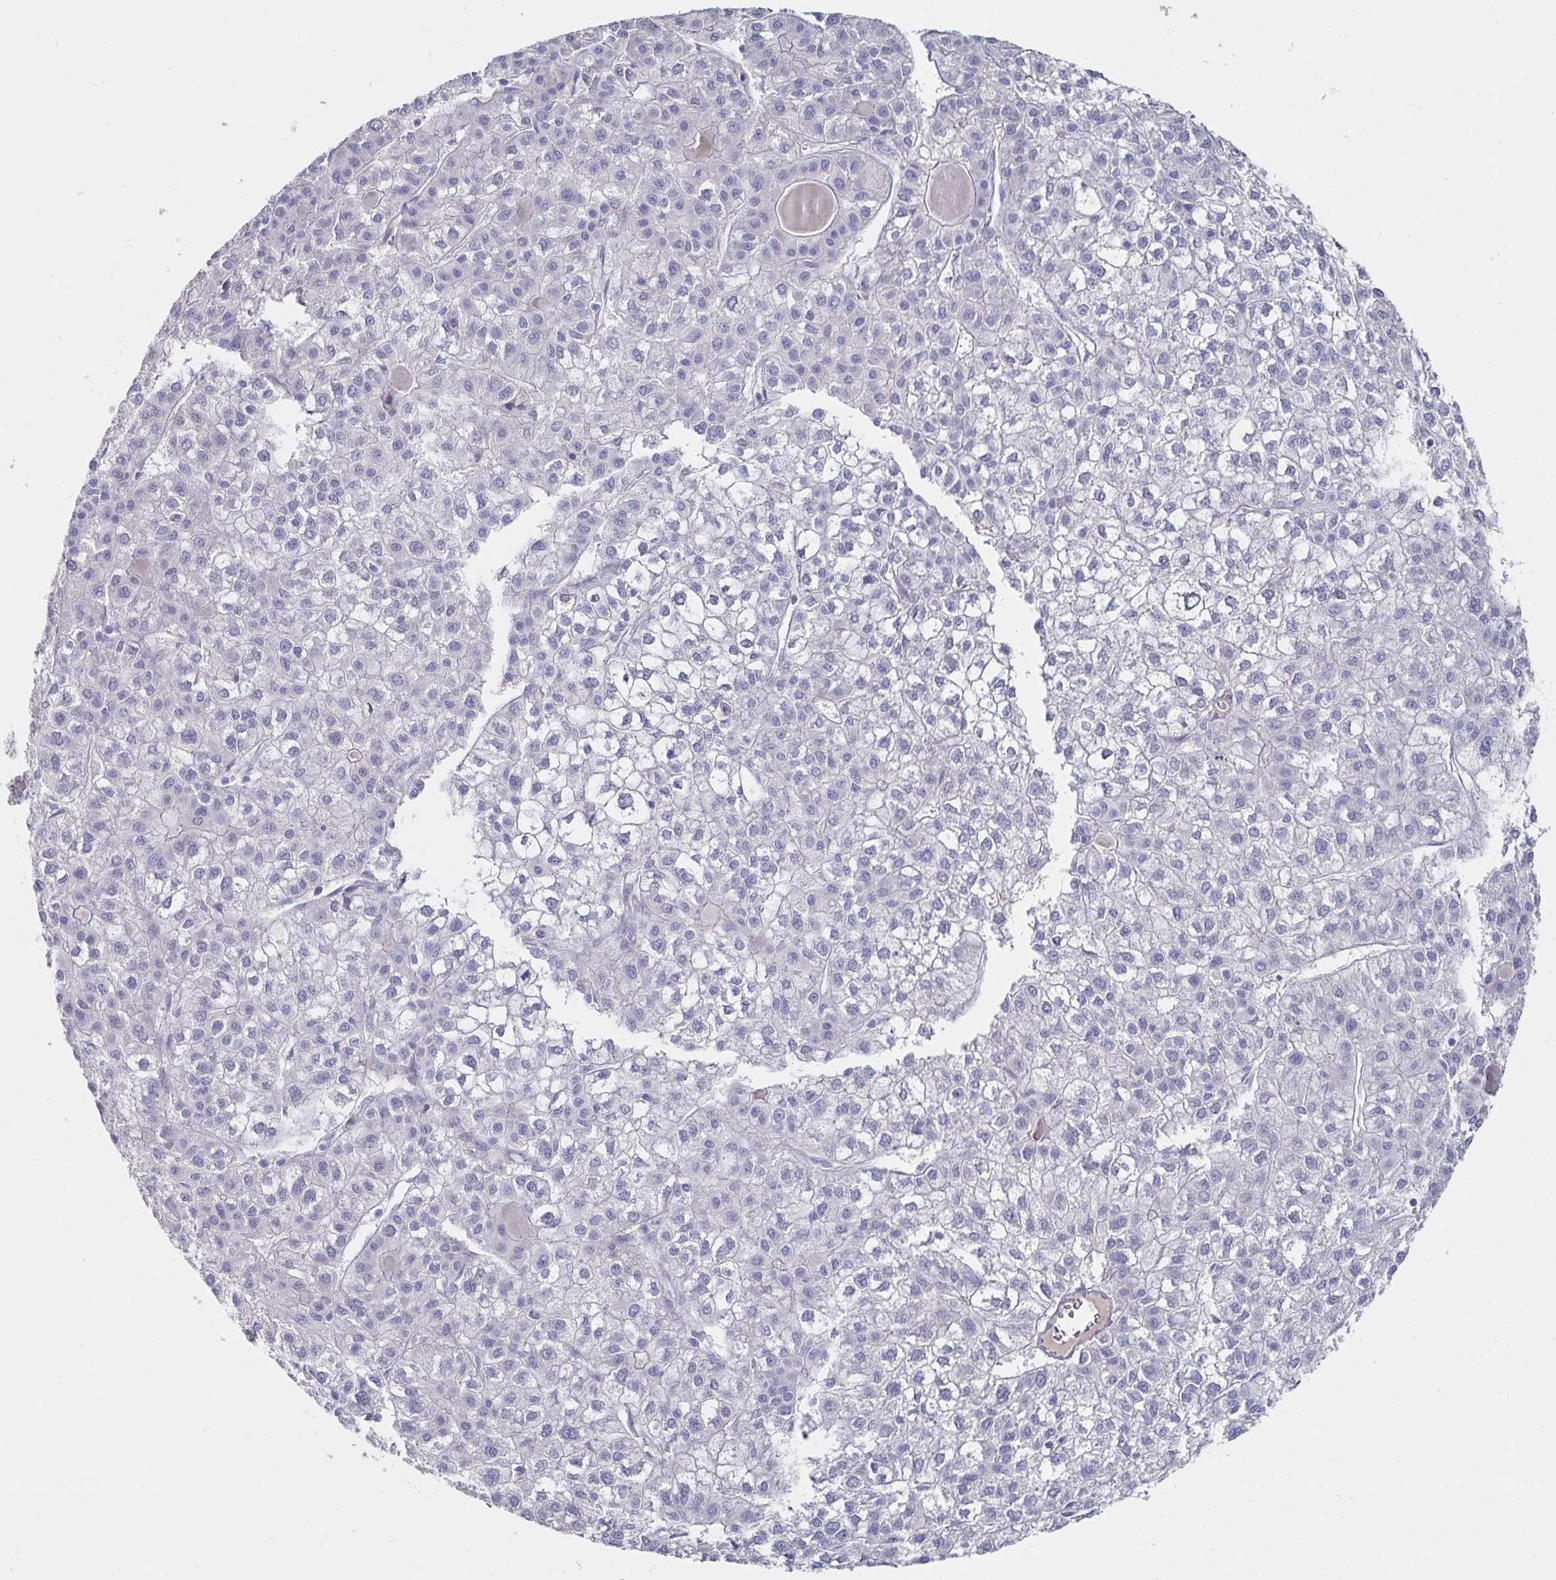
{"staining": {"intensity": "negative", "quantity": "none", "location": "none"}, "tissue": "liver cancer", "cell_type": "Tumor cells", "image_type": "cancer", "snomed": [{"axis": "morphology", "description": "Carcinoma, Hepatocellular, NOS"}, {"axis": "topography", "description": "Liver"}], "caption": "Tumor cells show no significant protein staining in liver hepatocellular carcinoma.", "gene": "CFAP69", "patient": {"sex": "female", "age": 43}}